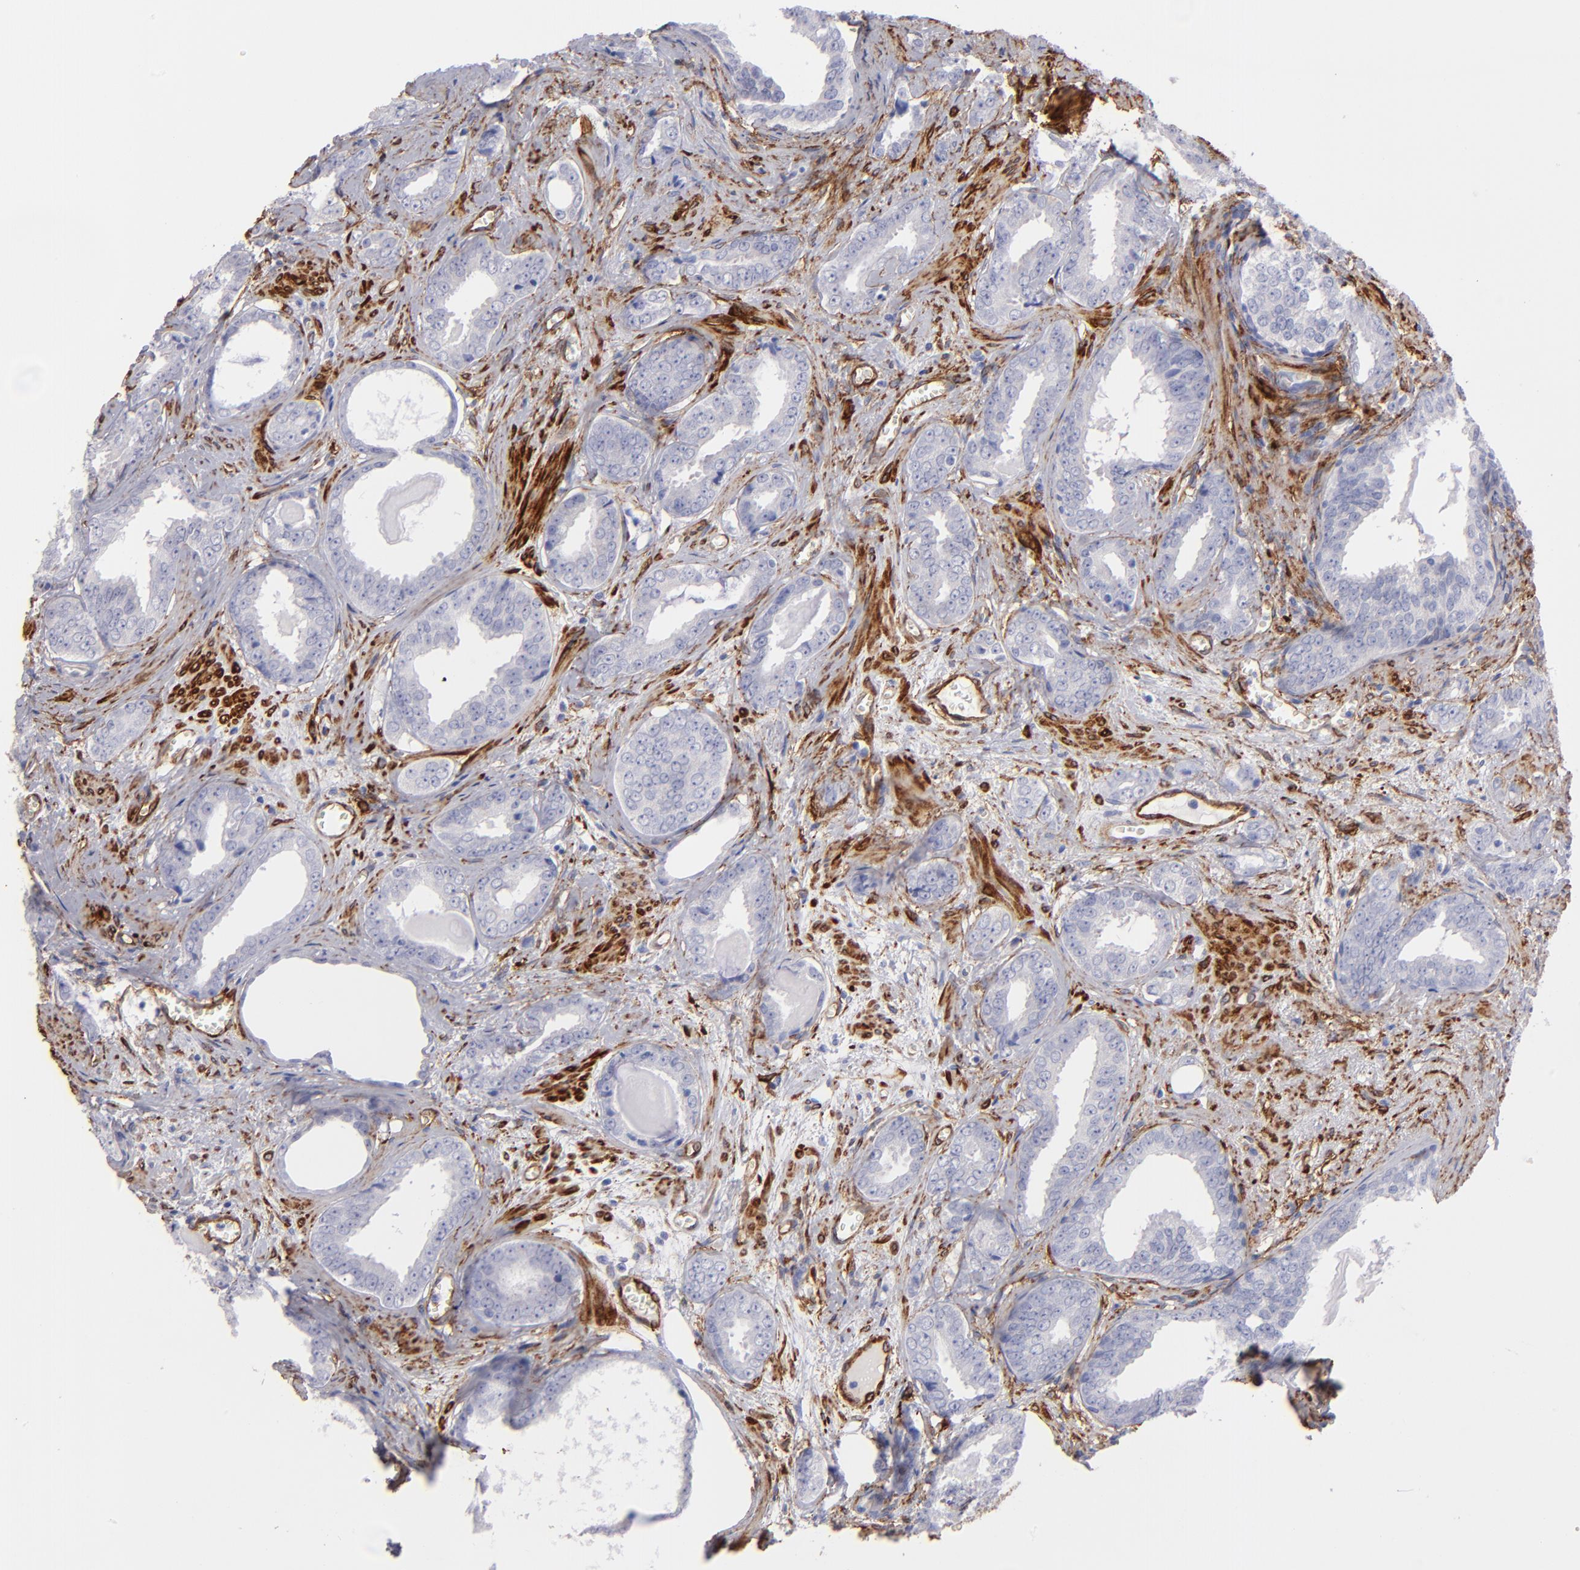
{"staining": {"intensity": "negative", "quantity": "none", "location": "none"}, "tissue": "prostate cancer", "cell_type": "Tumor cells", "image_type": "cancer", "snomed": [{"axis": "morphology", "description": "Adenocarcinoma, Medium grade"}, {"axis": "topography", "description": "Prostate"}], "caption": "Immunohistochemistry micrograph of neoplastic tissue: prostate adenocarcinoma (medium-grade) stained with DAB displays no significant protein expression in tumor cells.", "gene": "AHNAK2", "patient": {"sex": "male", "age": 79}}